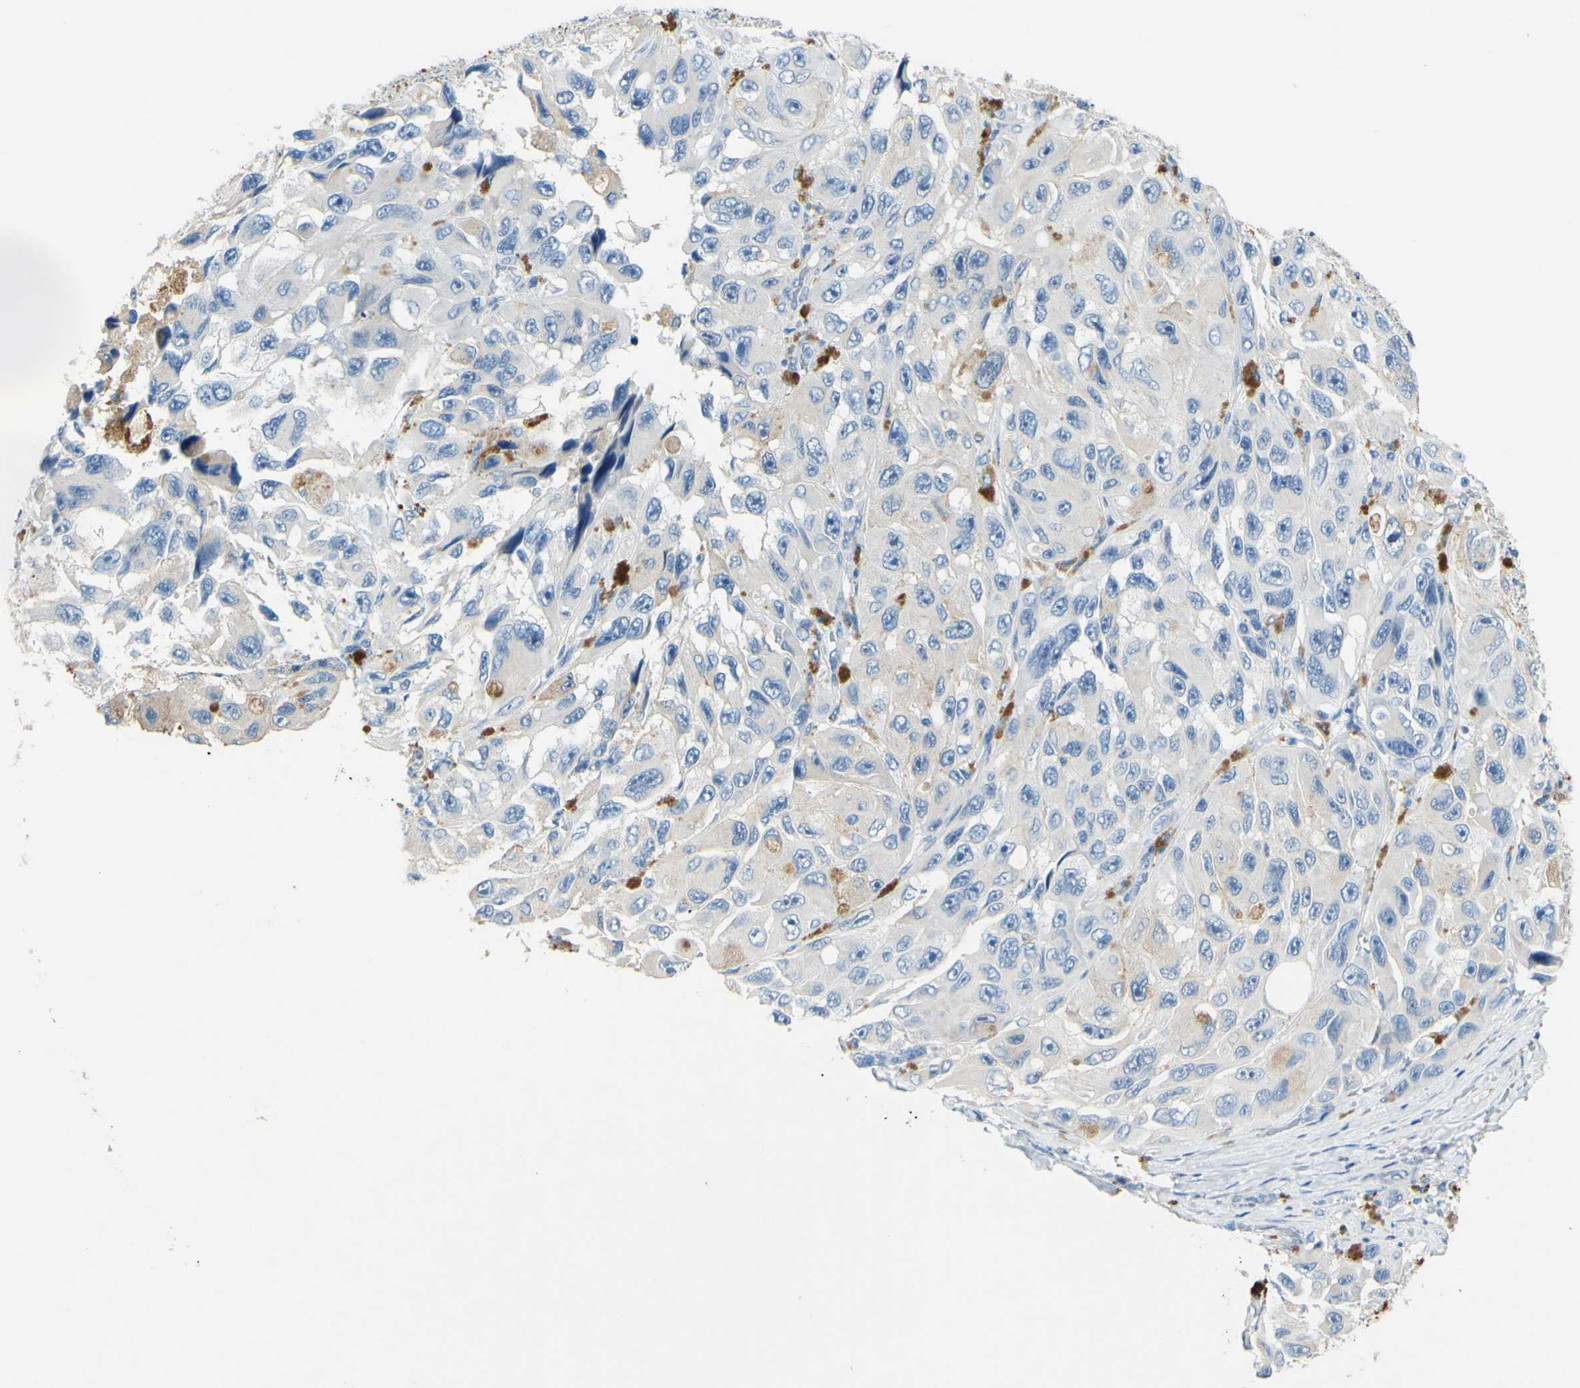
{"staining": {"intensity": "weak", "quantity": "<25%", "location": "cytoplasmic/membranous"}, "tissue": "melanoma", "cell_type": "Tumor cells", "image_type": "cancer", "snomed": [{"axis": "morphology", "description": "Malignant melanoma, NOS"}, {"axis": "topography", "description": "Skin"}], "caption": "The photomicrograph exhibits no staining of tumor cells in malignant melanoma.", "gene": "CDH10", "patient": {"sex": "female", "age": 73}}